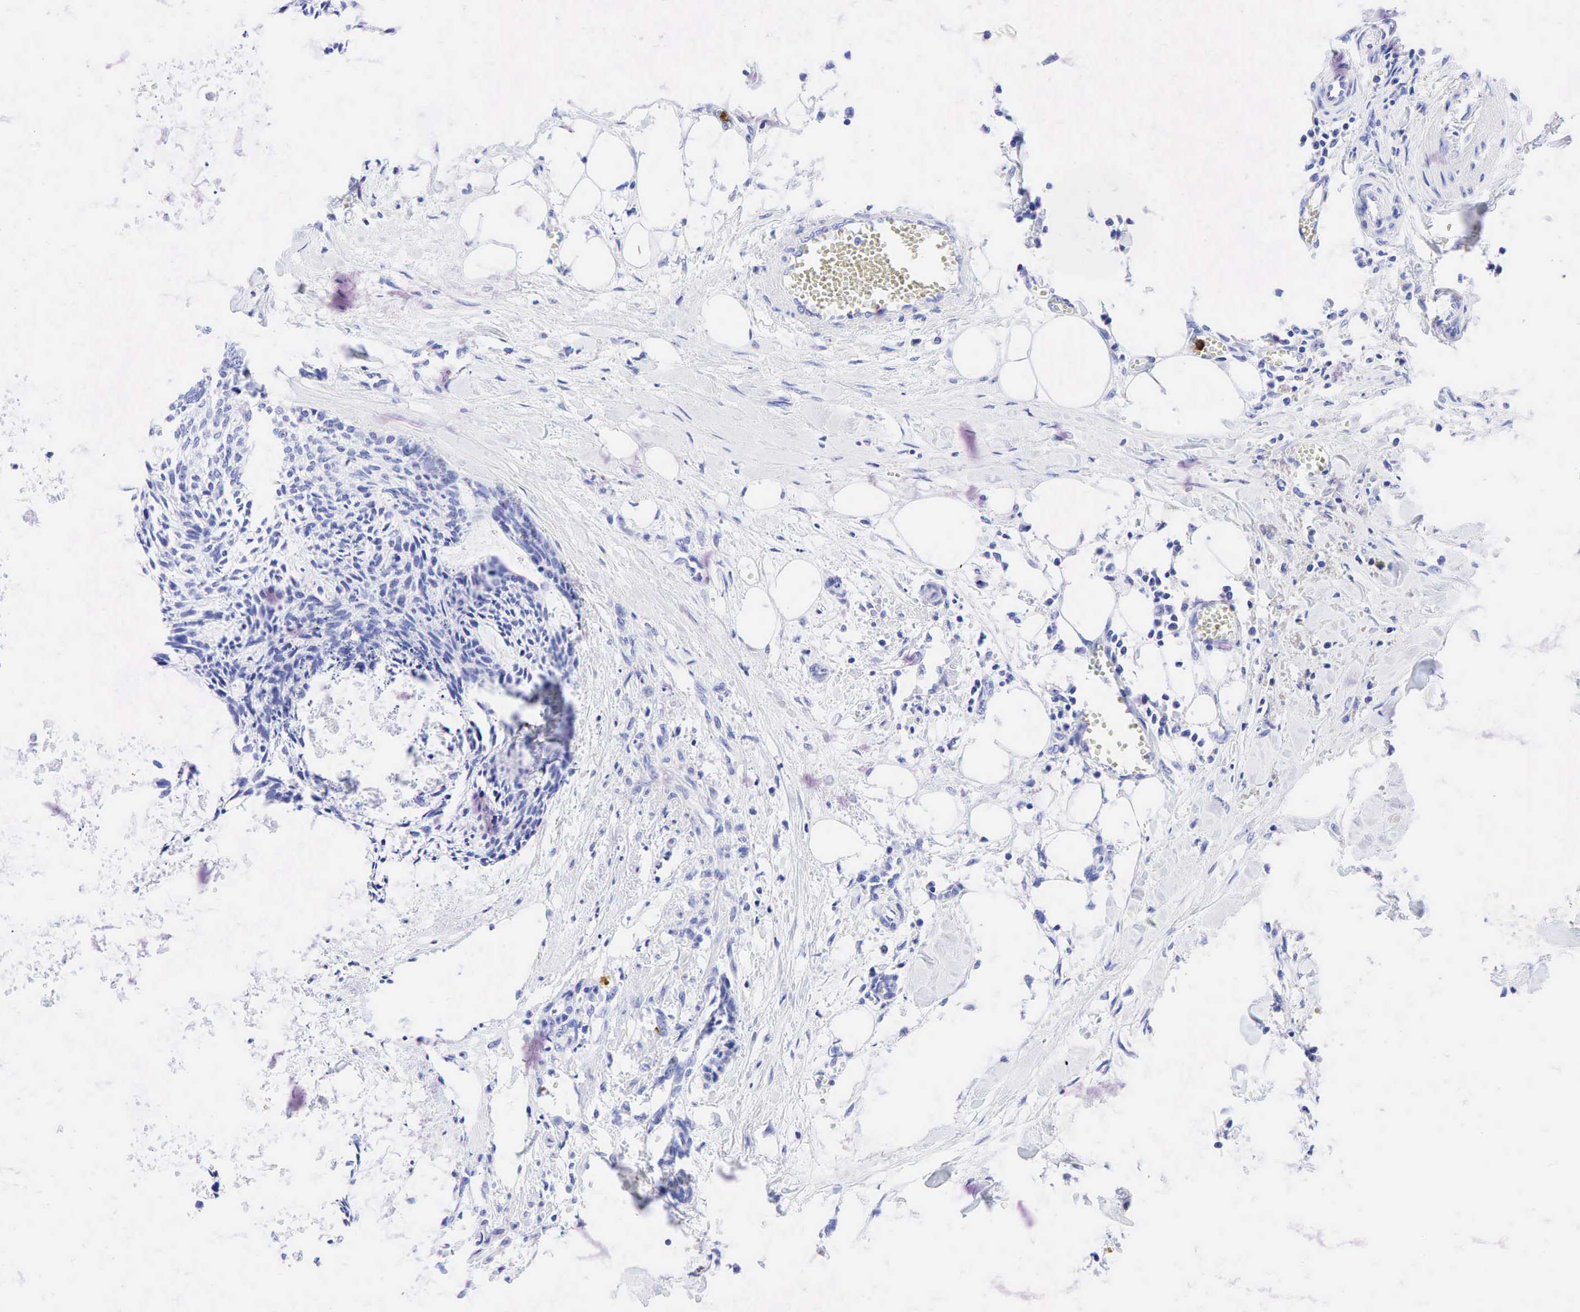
{"staining": {"intensity": "negative", "quantity": "none", "location": "none"}, "tissue": "head and neck cancer", "cell_type": "Tumor cells", "image_type": "cancer", "snomed": [{"axis": "morphology", "description": "Squamous cell carcinoma, NOS"}, {"axis": "topography", "description": "Salivary gland"}, {"axis": "topography", "description": "Head-Neck"}], "caption": "A photomicrograph of human head and neck cancer (squamous cell carcinoma) is negative for staining in tumor cells.", "gene": "FUT4", "patient": {"sex": "male", "age": 70}}